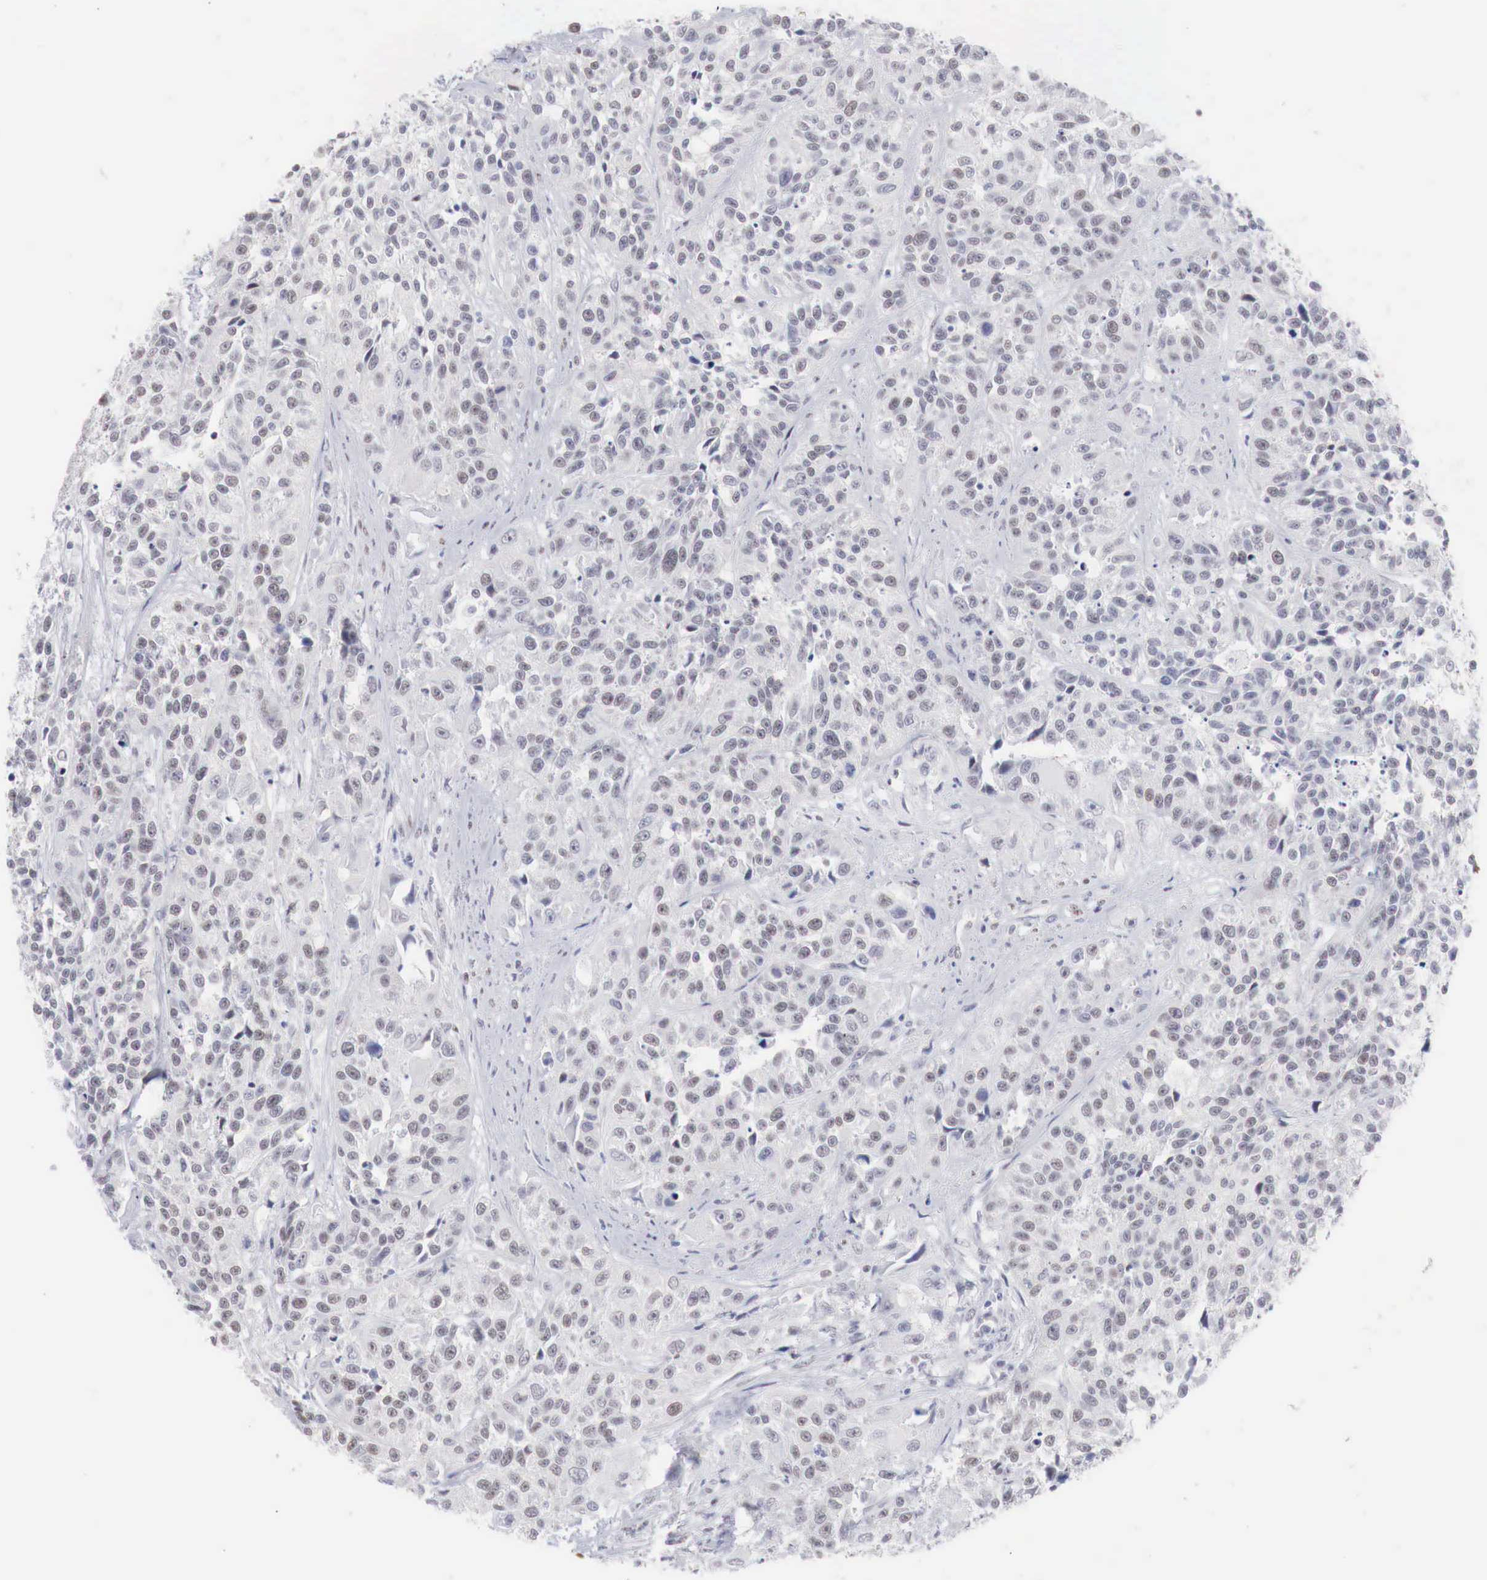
{"staining": {"intensity": "weak", "quantity": "<25%", "location": "nuclear"}, "tissue": "urothelial cancer", "cell_type": "Tumor cells", "image_type": "cancer", "snomed": [{"axis": "morphology", "description": "Urothelial carcinoma, High grade"}, {"axis": "topography", "description": "Urinary bladder"}], "caption": "IHC of human urothelial cancer reveals no positivity in tumor cells.", "gene": "FOXP2", "patient": {"sex": "female", "age": 81}}